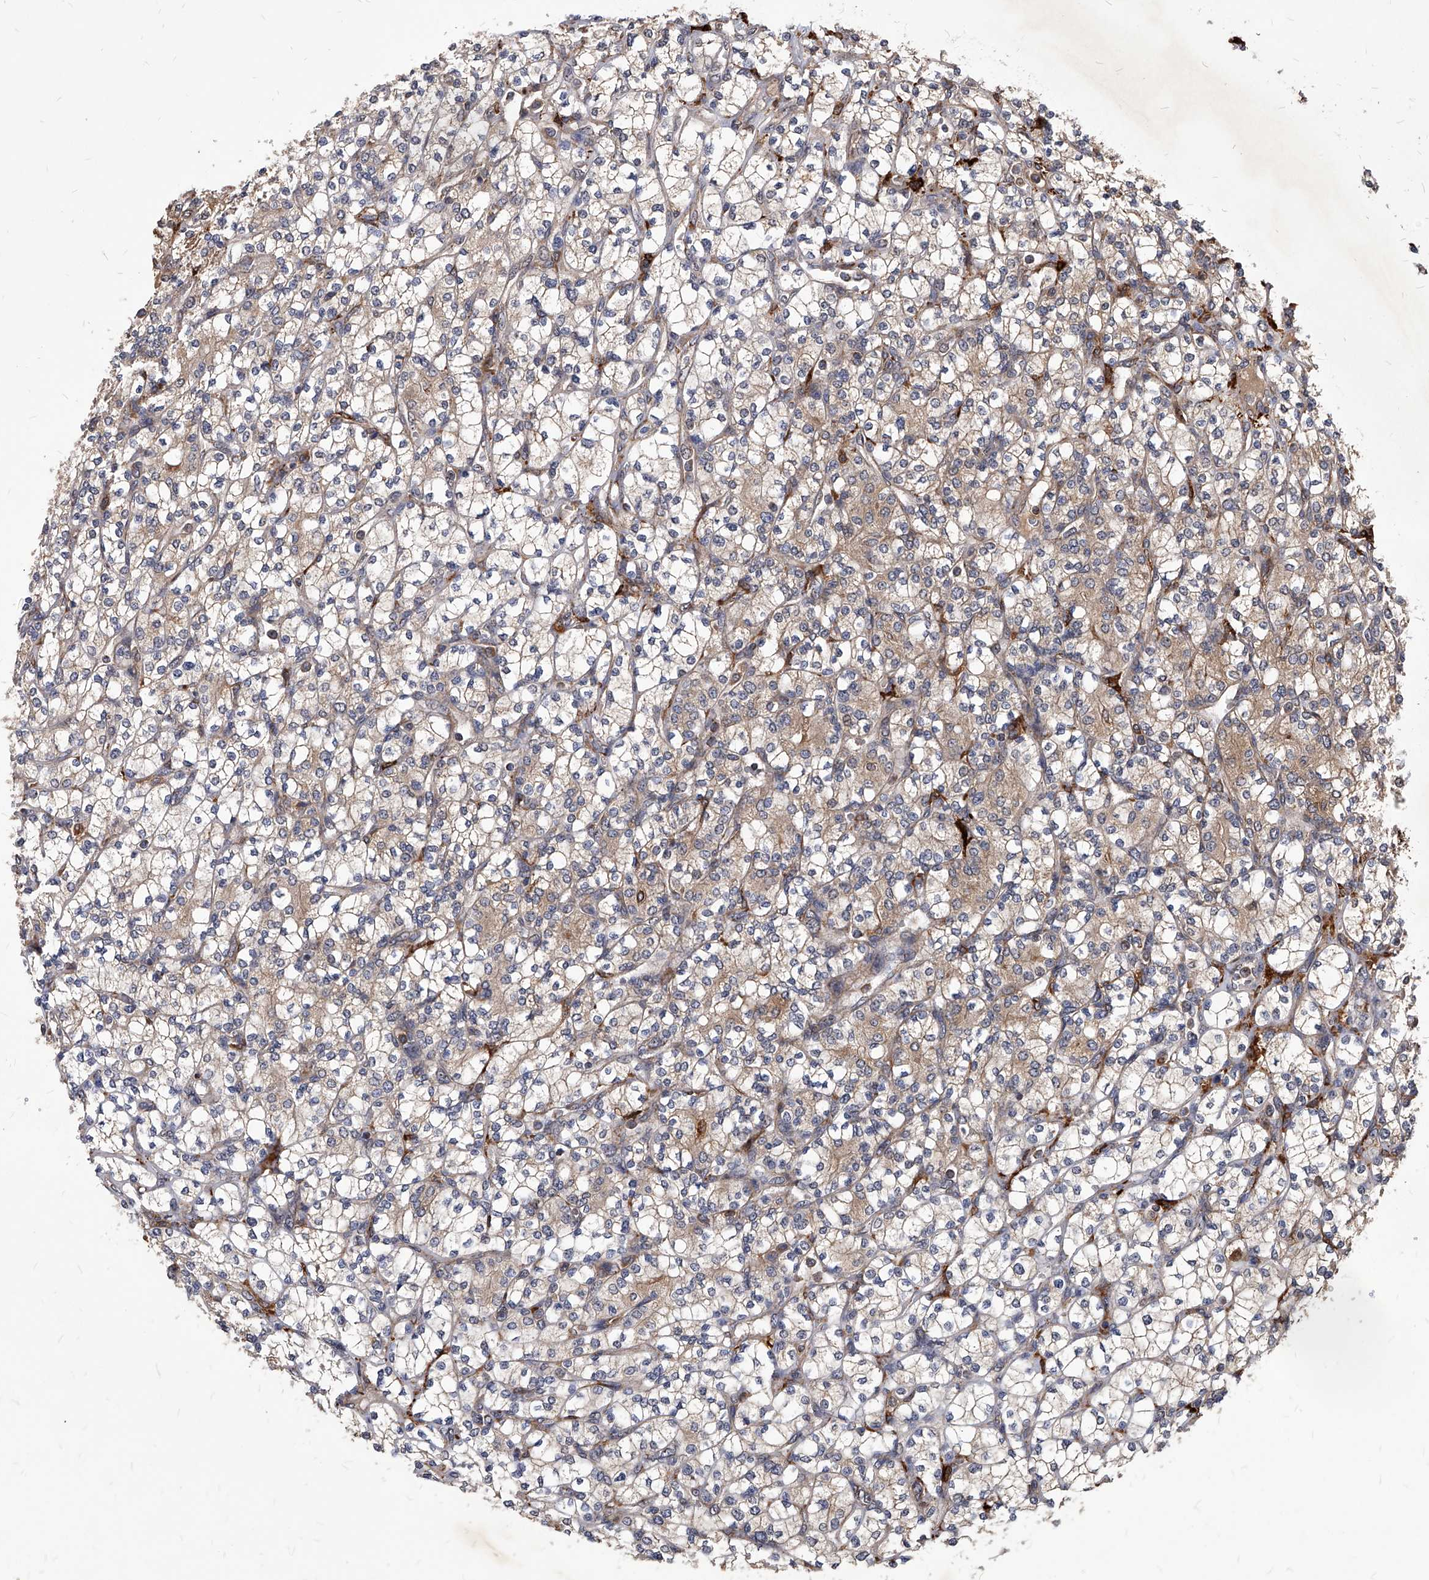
{"staining": {"intensity": "weak", "quantity": ">75%", "location": "cytoplasmic/membranous"}, "tissue": "renal cancer", "cell_type": "Tumor cells", "image_type": "cancer", "snomed": [{"axis": "morphology", "description": "Adenocarcinoma, NOS"}, {"axis": "topography", "description": "Kidney"}], "caption": "A photomicrograph showing weak cytoplasmic/membranous staining in about >75% of tumor cells in adenocarcinoma (renal), as visualized by brown immunohistochemical staining.", "gene": "SOBP", "patient": {"sex": "male", "age": 77}}